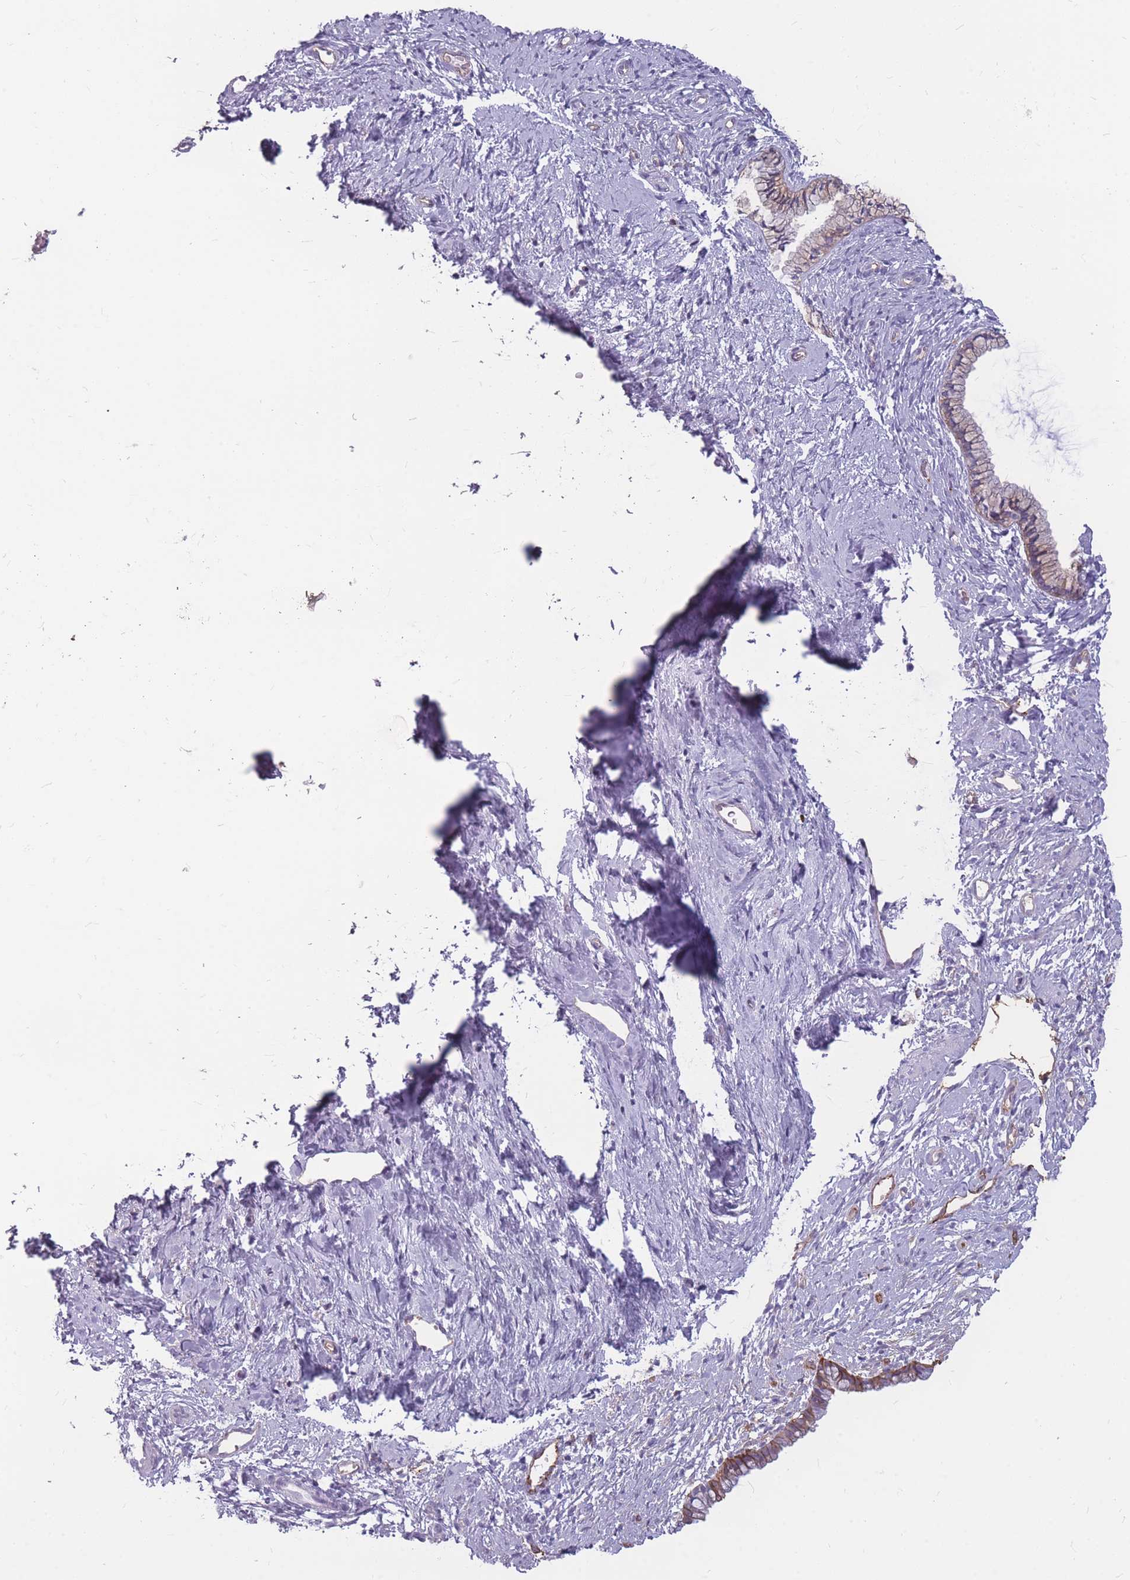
{"staining": {"intensity": "weak", "quantity": "25%-75%", "location": "cytoplasmic/membranous"}, "tissue": "cervix", "cell_type": "Glandular cells", "image_type": "normal", "snomed": [{"axis": "morphology", "description": "Normal tissue, NOS"}, {"axis": "topography", "description": "Cervix"}], "caption": "The immunohistochemical stain labels weak cytoplasmic/membranous expression in glandular cells of normal cervix.", "gene": "GNA11", "patient": {"sex": "female", "age": 57}}